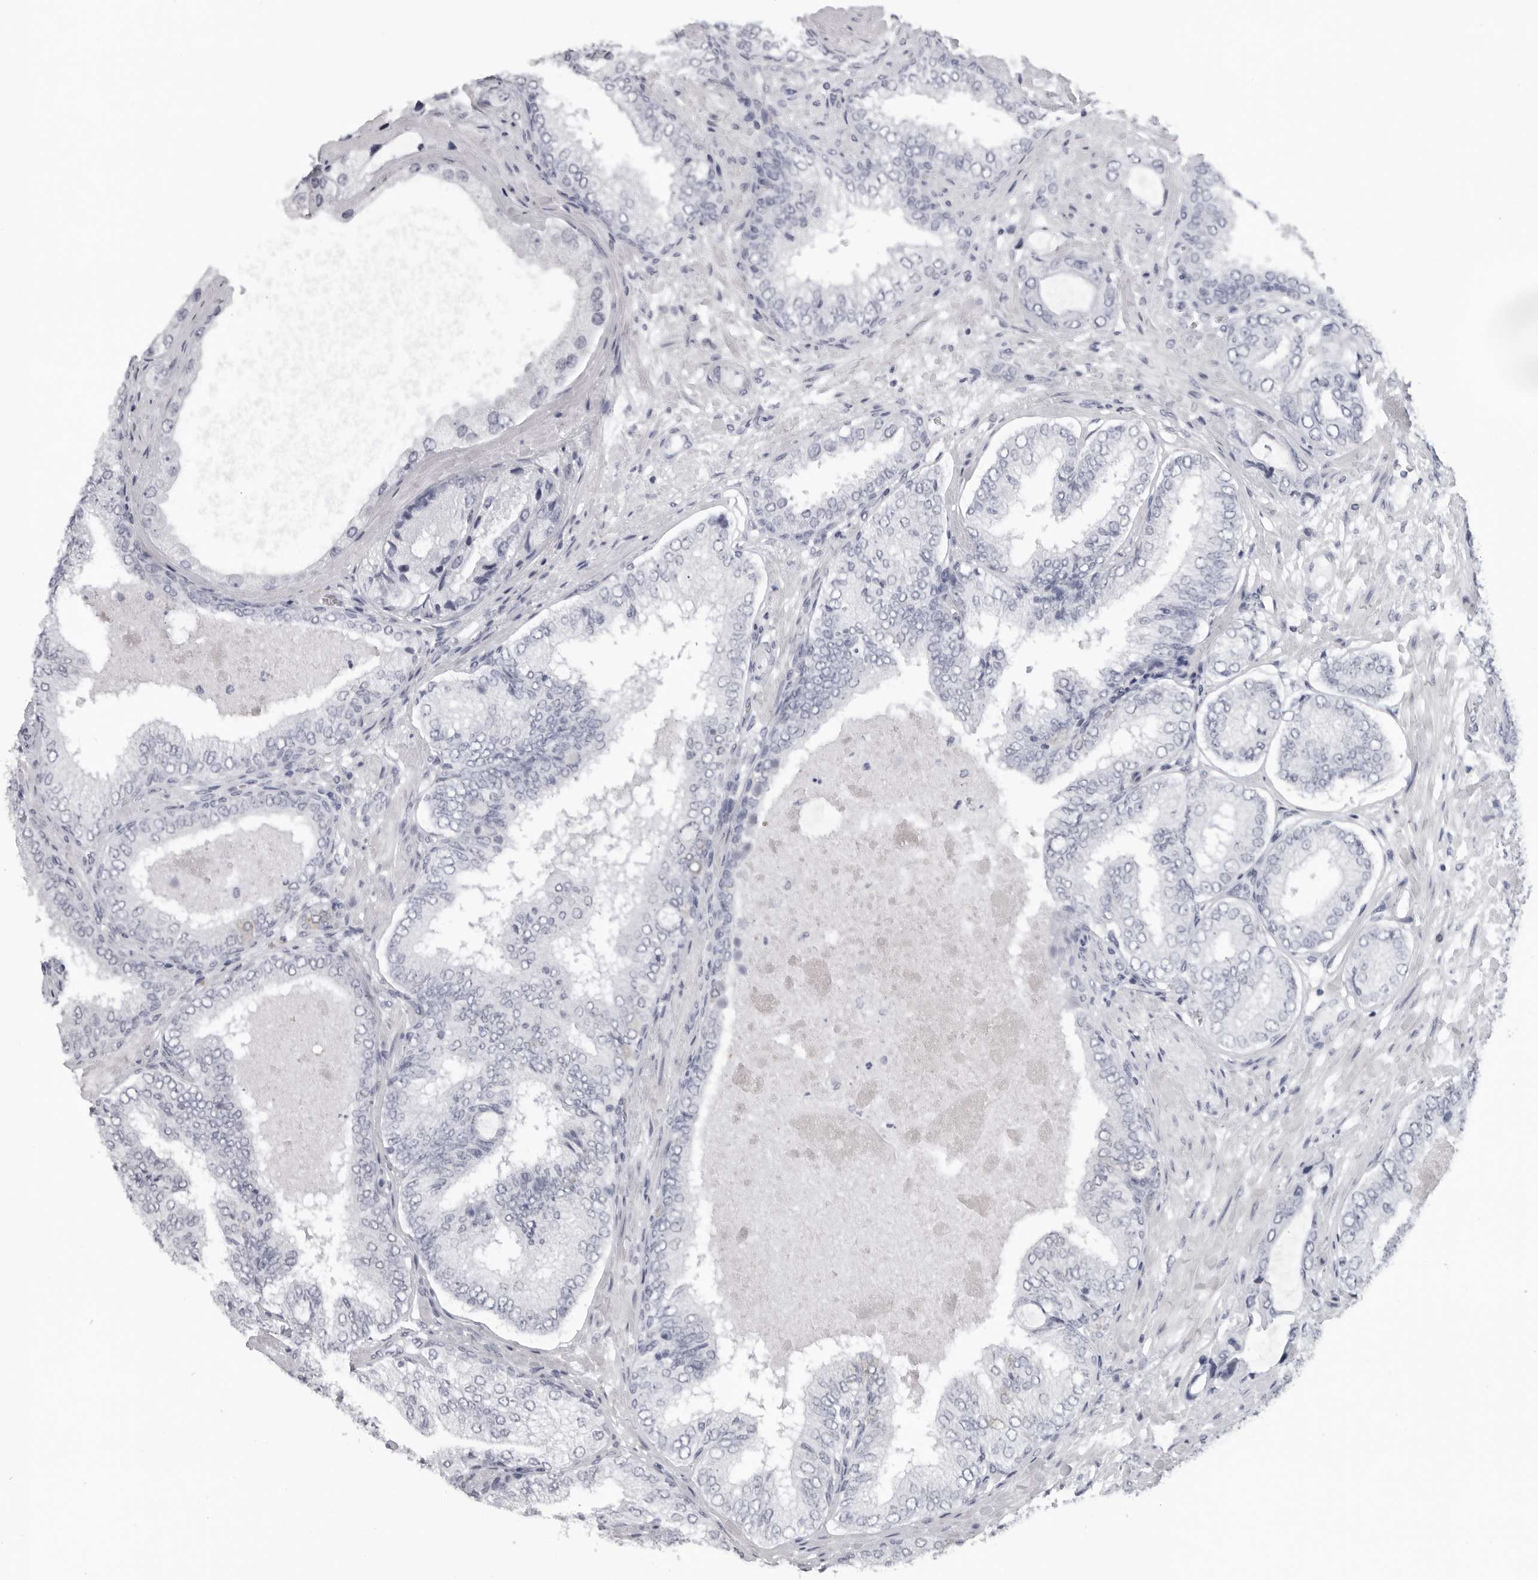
{"staining": {"intensity": "negative", "quantity": "none", "location": "none"}, "tissue": "prostate cancer", "cell_type": "Tumor cells", "image_type": "cancer", "snomed": [{"axis": "morphology", "description": "Normal tissue, NOS"}, {"axis": "morphology", "description": "Adenocarcinoma, High grade"}, {"axis": "topography", "description": "Prostate"}, {"axis": "topography", "description": "Peripheral nerve tissue"}], "caption": "Protein analysis of prostate cancer exhibits no significant expression in tumor cells. (DAB immunohistochemistry with hematoxylin counter stain).", "gene": "ESPN", "patient": {"sex": "male", "age": 59}}